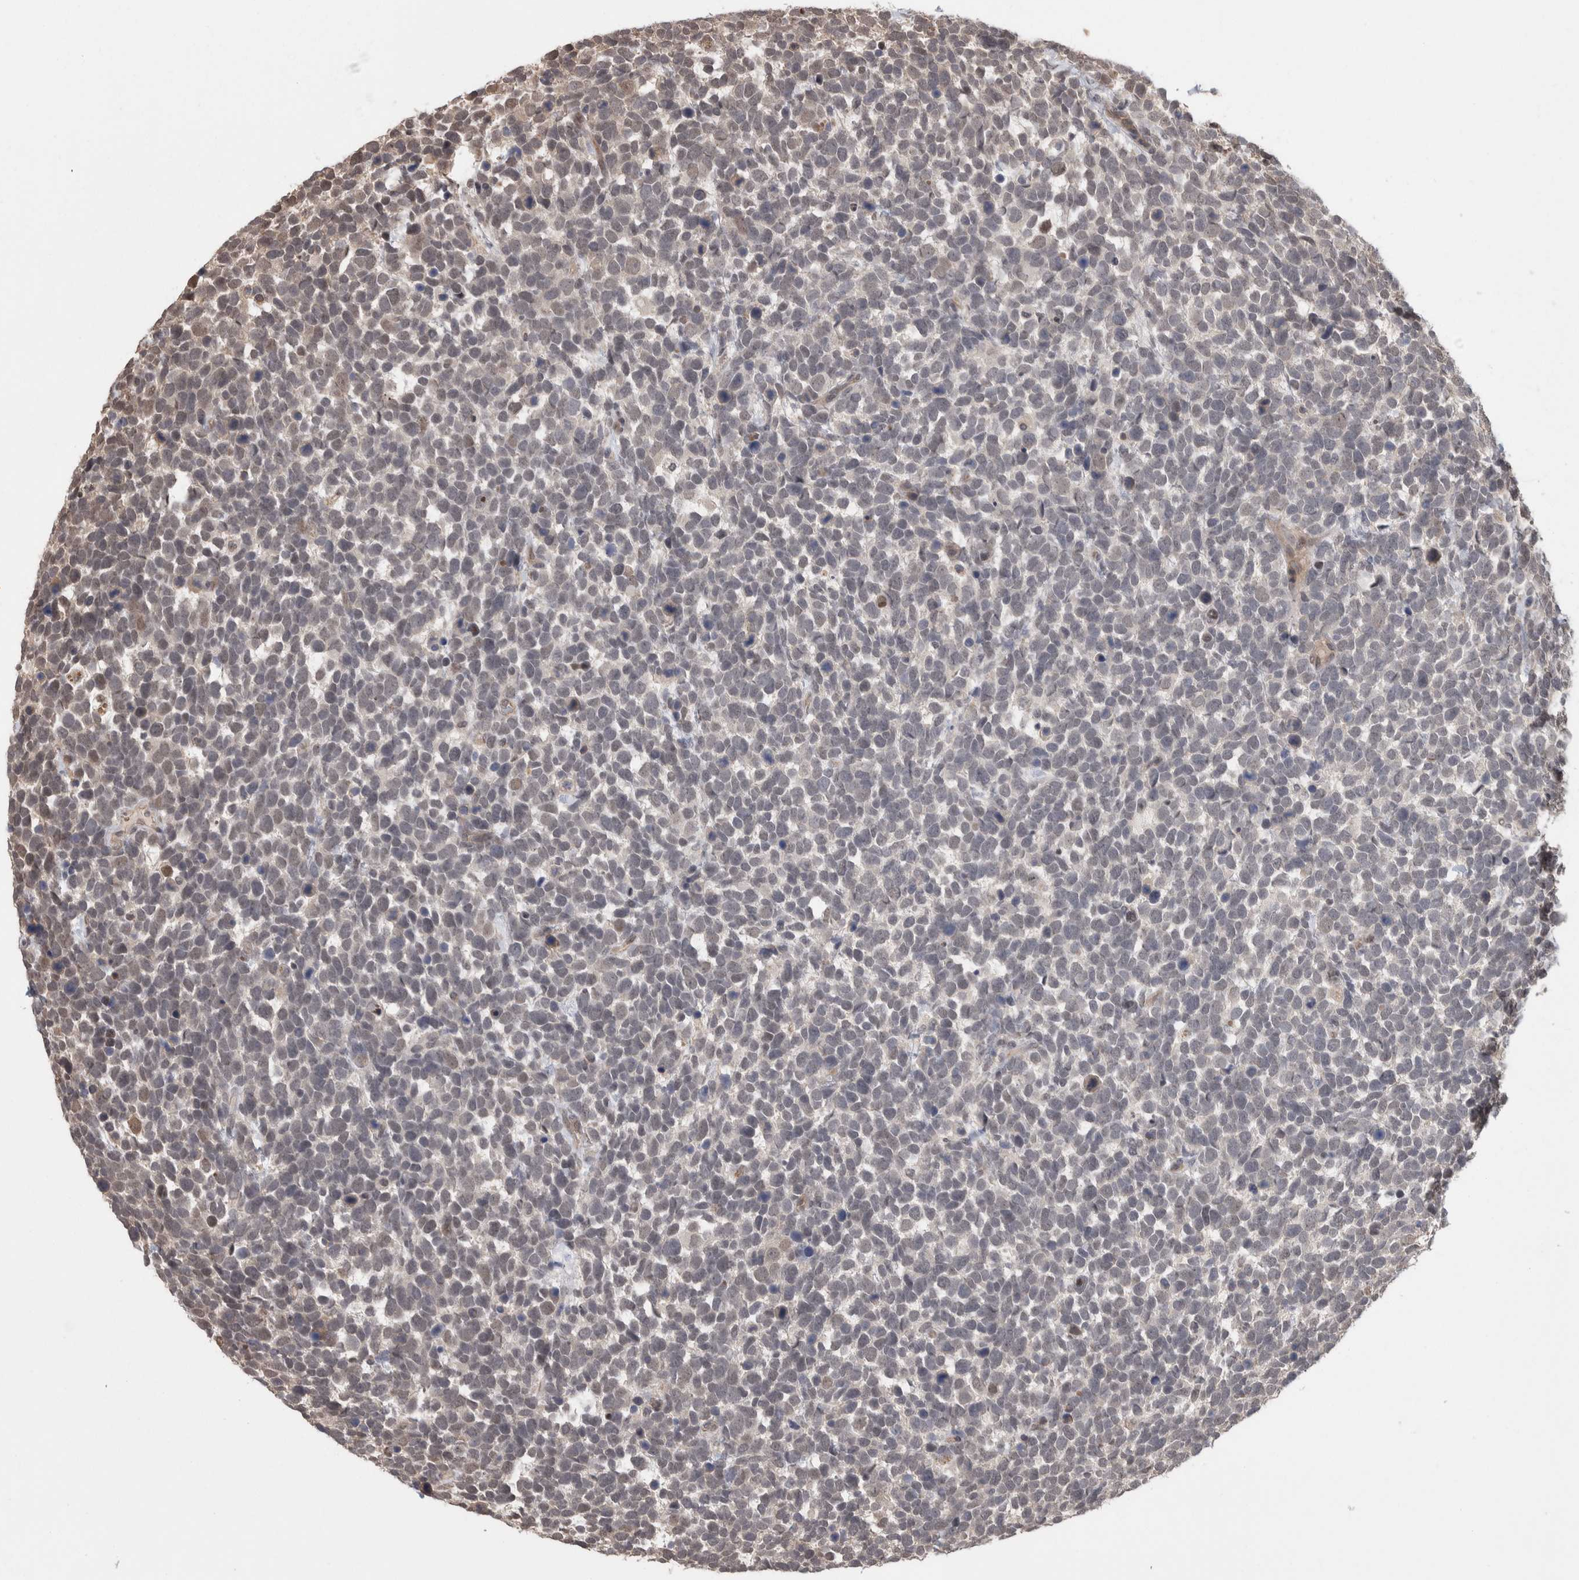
{"staining": {"intensity": "negative", "quantity": "none", "location": "none"}, "tissue": "urothelial cancer", "cell_type": "Tumor cells", "image_type": "cancer", "snomed": [{"axis": "morphology", "description": "Urothelial carcinoma, High grade"}, {"axis": "topography", "description": "Urinary bladder"}], "caption": "This is an immunohistochemistry histopathology image of human urothelial cancer. There is no staining in tumor cells.", "gene": "ZNF592", "patient": {"sex": "female", "age": 82}}